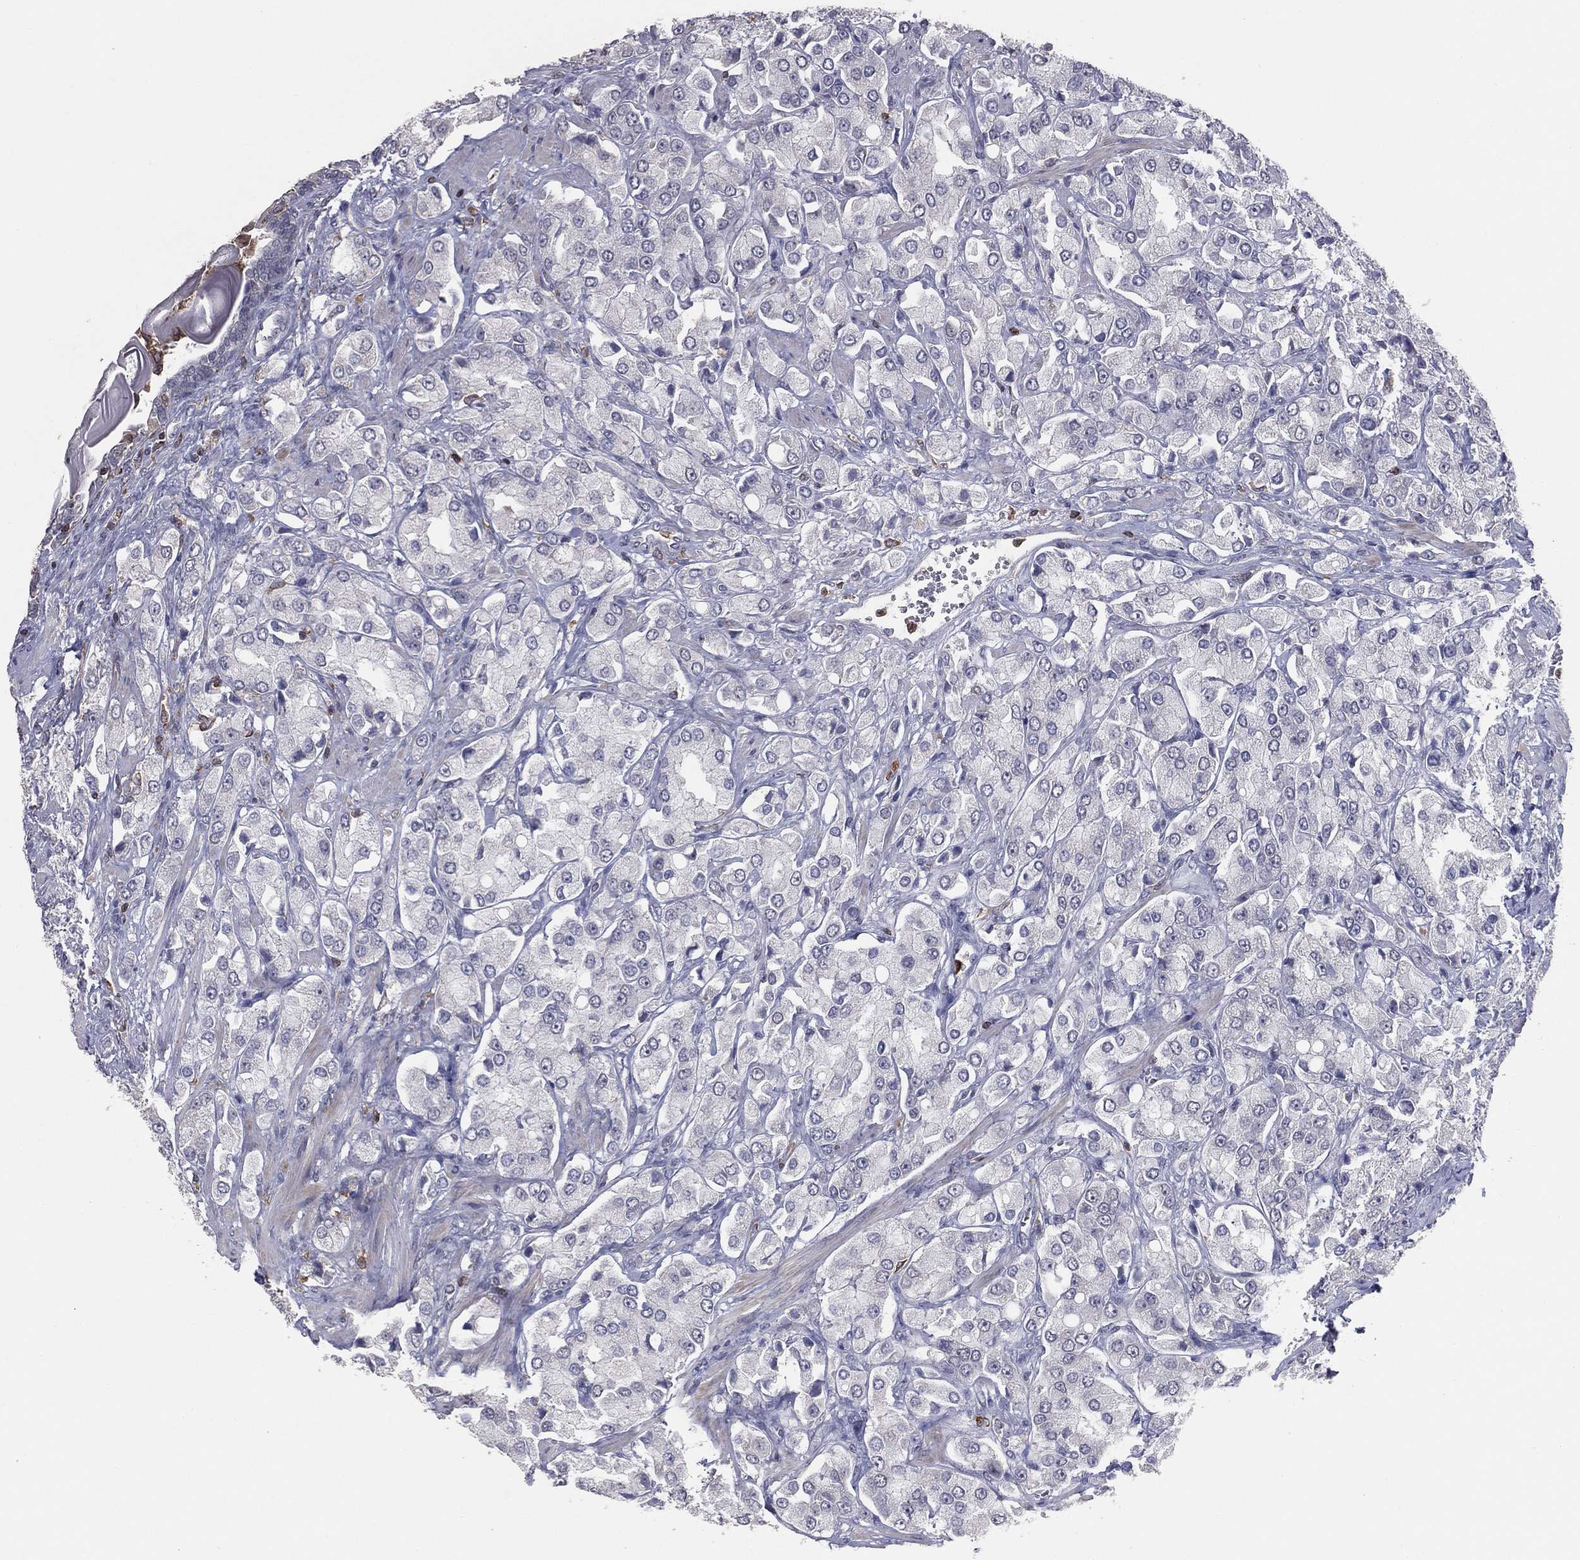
{"staining": {"intensity": "negative", "quantity": "none", "location": "none"}, "tissue": "prostate cancer", "cell_type": "Tumor cells", "image_type": "cancer", "snomed": [{"axis": "morphology", "description": "Adenocarcinoma, NOS"}, {"axis": "topography", "description": "Prostate and seminal vesicle, NOS"}, {"axis": "topography", "description": "Prostate"}], "caption": "Human adenocarcinoma (prostate) stained for a protein using immunohistochemistry (IHC) exhibits no expression in tumor cells.", "gene": "PSTPIP1", "patient": {"sex": "male", "age": 64}}